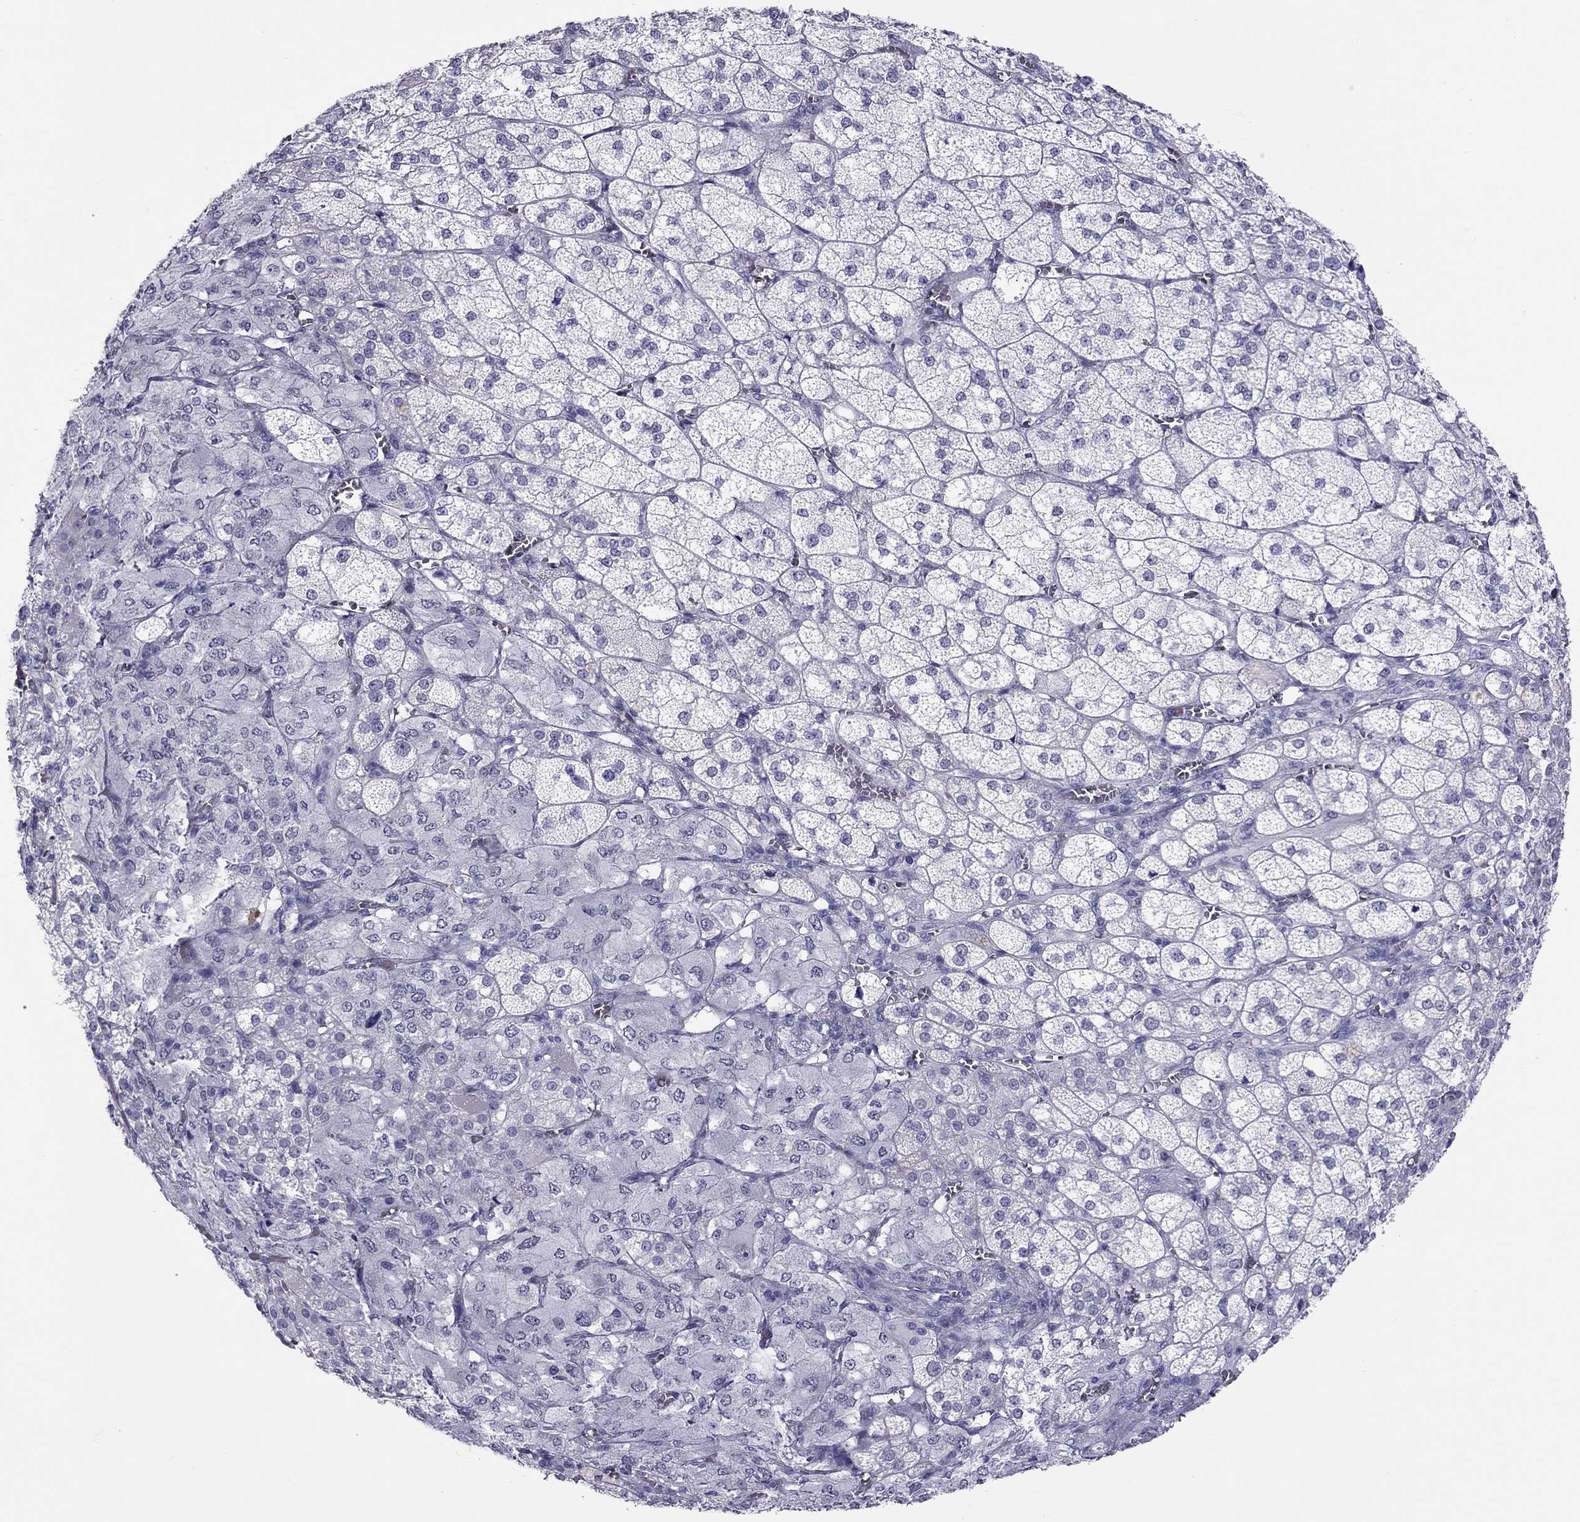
{"staining": {"intensity": "negative", "quantity": "none", "location": "none"}, "tissue": "adrenal gland", "cell_type": "Glandular cells", "image_type": "normal", "snomed": [{"axis": "morphology", "description": "Normal tissue, NOS"}, {"axis": "topography", "description": "Adrenal gland"}], "caption": "High power microscopy micrograph of an immunohistochemistry photomicrograph of benign adrenal gland, revealing no significant staining in glandular cells. (Brightfield microscopy of DAB immunohistochemistry at high magnification).", "gene": "CHRNB3", "patient": {"sex": "female", "age": 60}}